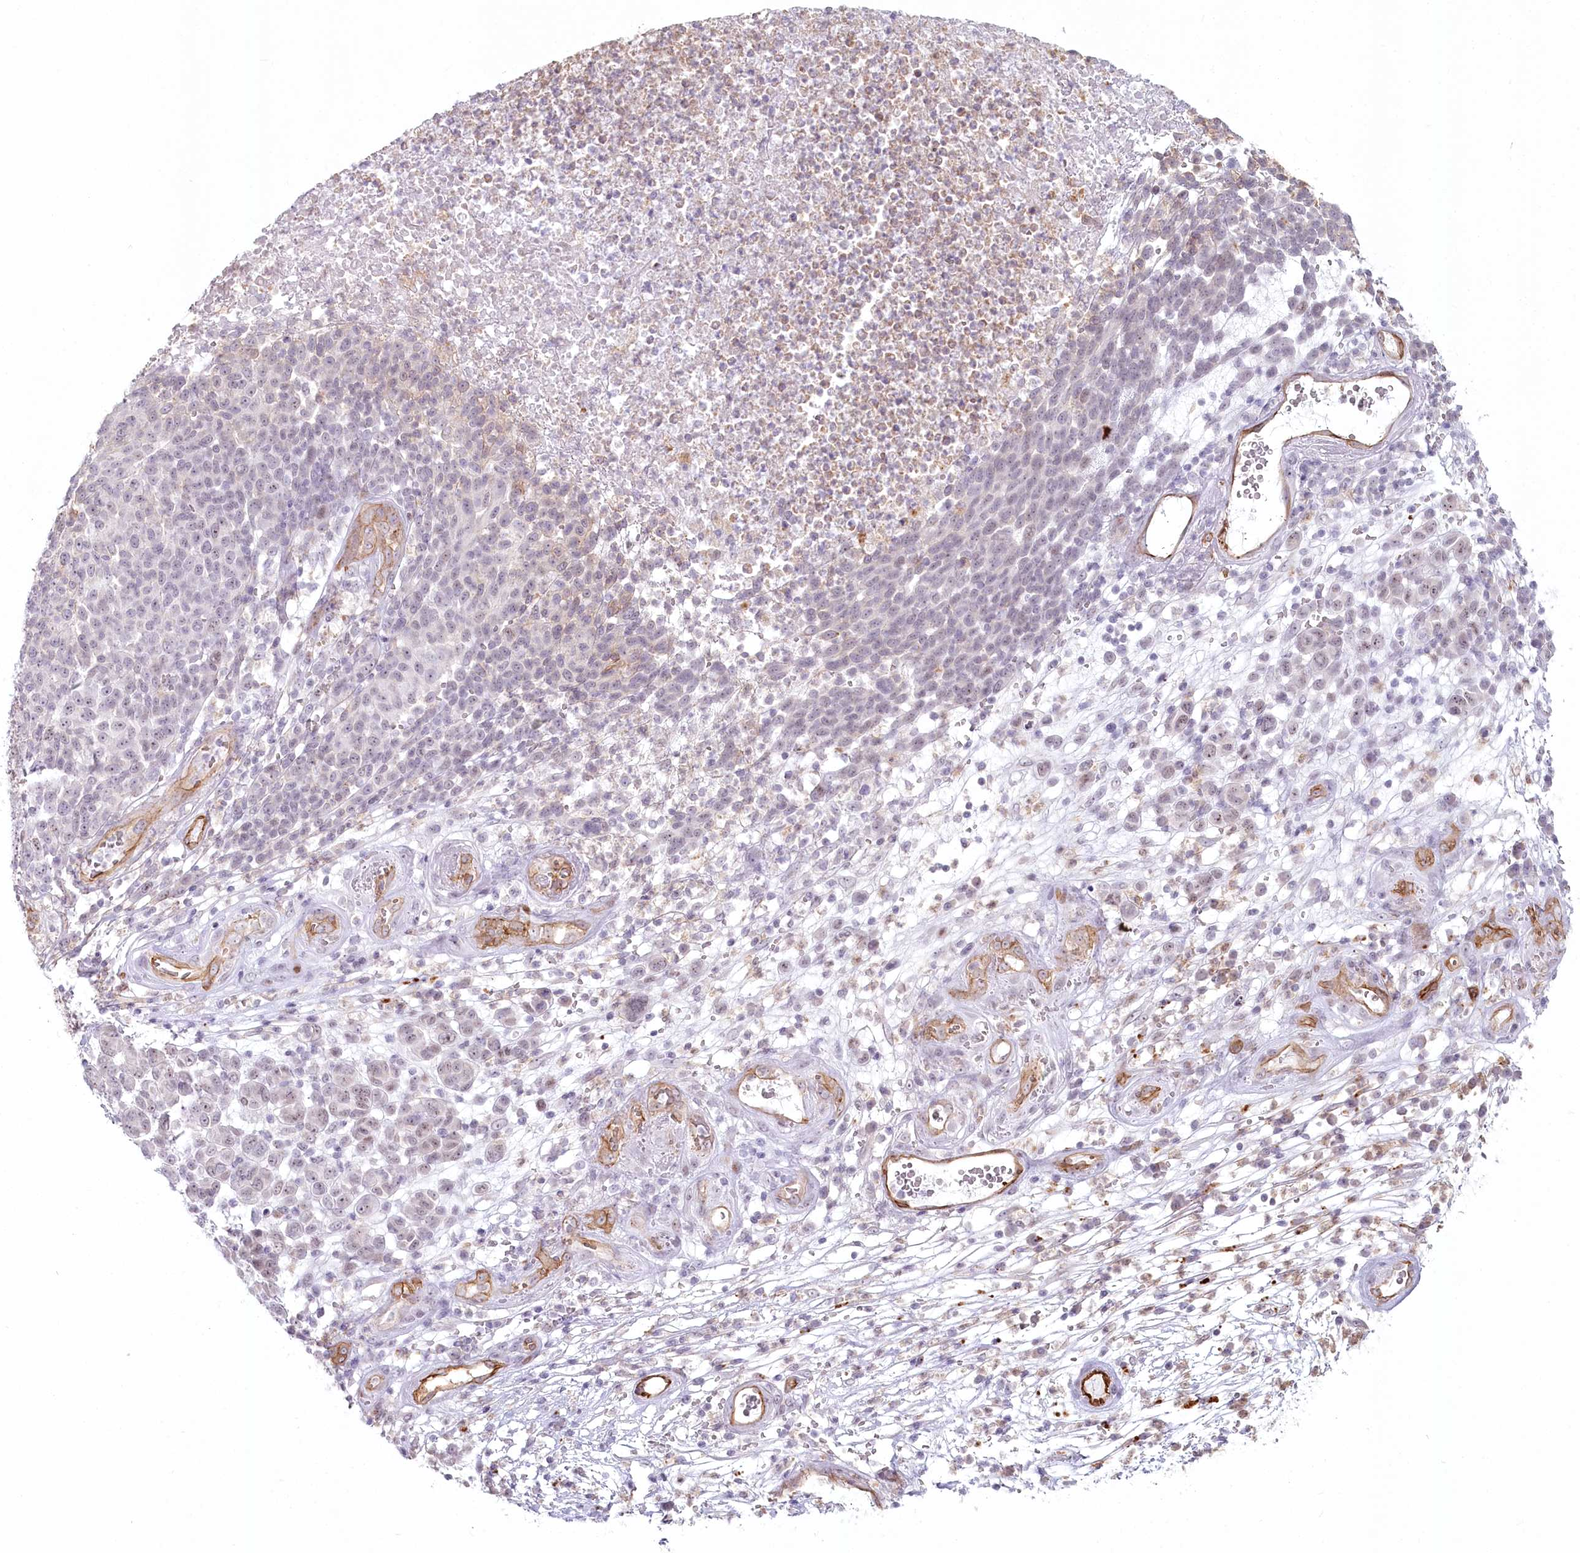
{"staining": {"intensity": "moderate", "quantity": "25%-75%", "location": "nuclear"}, "tissue": "melanoma", "cell_type": "Tumor cells", "image_type": "cancer", "snomed": [{"axis": "morphology", "description": "Malignant melanoma, NOS"}, {"axis": "topography", "description": "Skin"}], "caption": "Immunohistochemical staining of human malignant melanoma displays medium levels of moderate nuclear expression in approximately 25%-75% of tumor cells.", "gene": "ABHD8", "patient": {"sex": "male", "age": 49}}